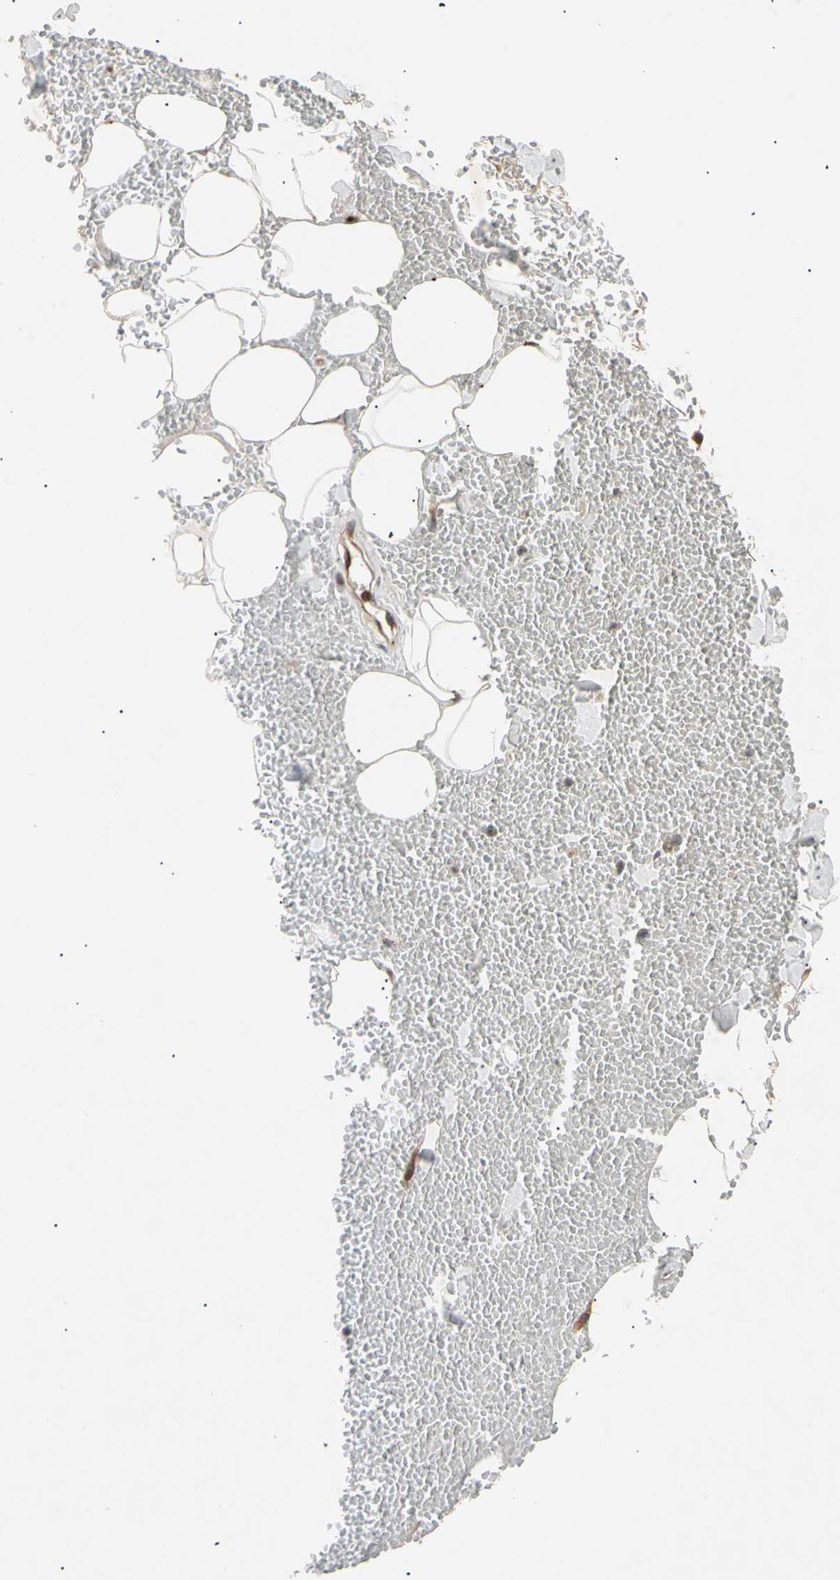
{"staining": {"intensity": "moderate", "quantity": ">75%", "location": "cytoplasmic/membranous"}, "tissue": "adipose tissue", "cell_type": "Adipocytes", "image_type": "normal", "snomed": [{"axis": "morphology", "description": "Normal tissue, NOS"}, {"axis": "morphology", "description": "Inflammation, NOS"}, {"axis": "topography", "description": "Lymph node"}, {"axis": "topography", "description": "Peripheral nerve tissue"}], "caption": "Brown immunohistochemical staining in benign human adipose tissue demonstrates moderate cytoplasmic/membranous staining in about >75% of adipocytes.", "gene": "MRPS22", "patient": {"sex": "male", "age": 52}}